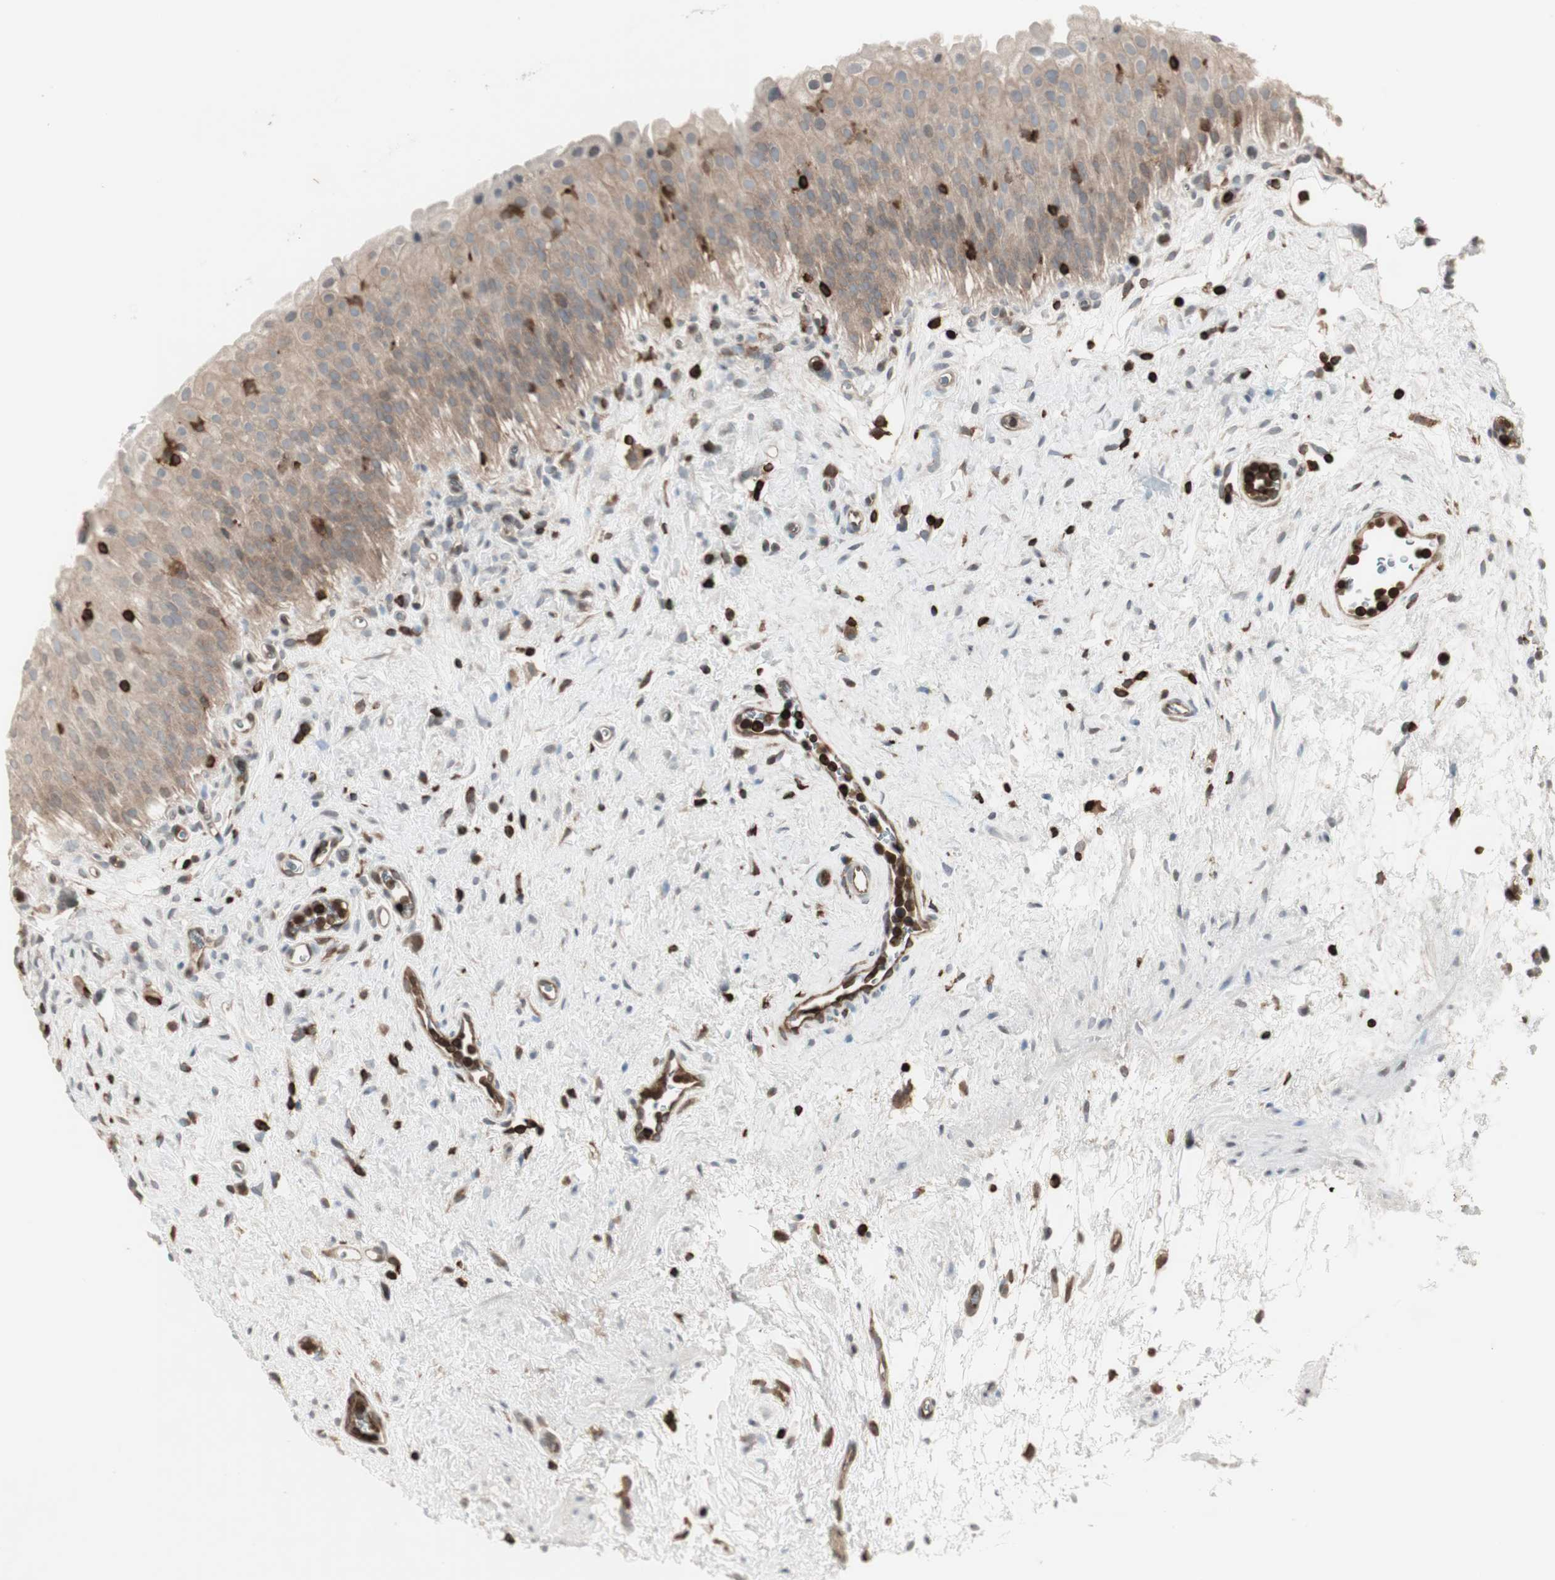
{"staining": {"intensity": "moderate", "quantity": "25%-75%", "location": "cytoplasmic/membranous"}, "tissue": "urinary bladder", "cell_type": "Urothelial cells", "image_type": "normal", "snomed": [{"axis": "morphology", "description": "Normal tissue, NOS"}, {"axis": "morphology", "description": "Urothelial carcinoma, High grade"}, {"axis": "topography", "description": "Urinary bladder"}], "caption": "Immunohistochemical staining of normal urinary bladder shows medium levels of moderate cytoplasmic/membranous positivity in about 25%-75% of urothelial cells. (DAB IHC with brightfield microscopy, high magnification).", "gene": "ARHGEF1", "patient": {"sex": "male", "age": 46}}